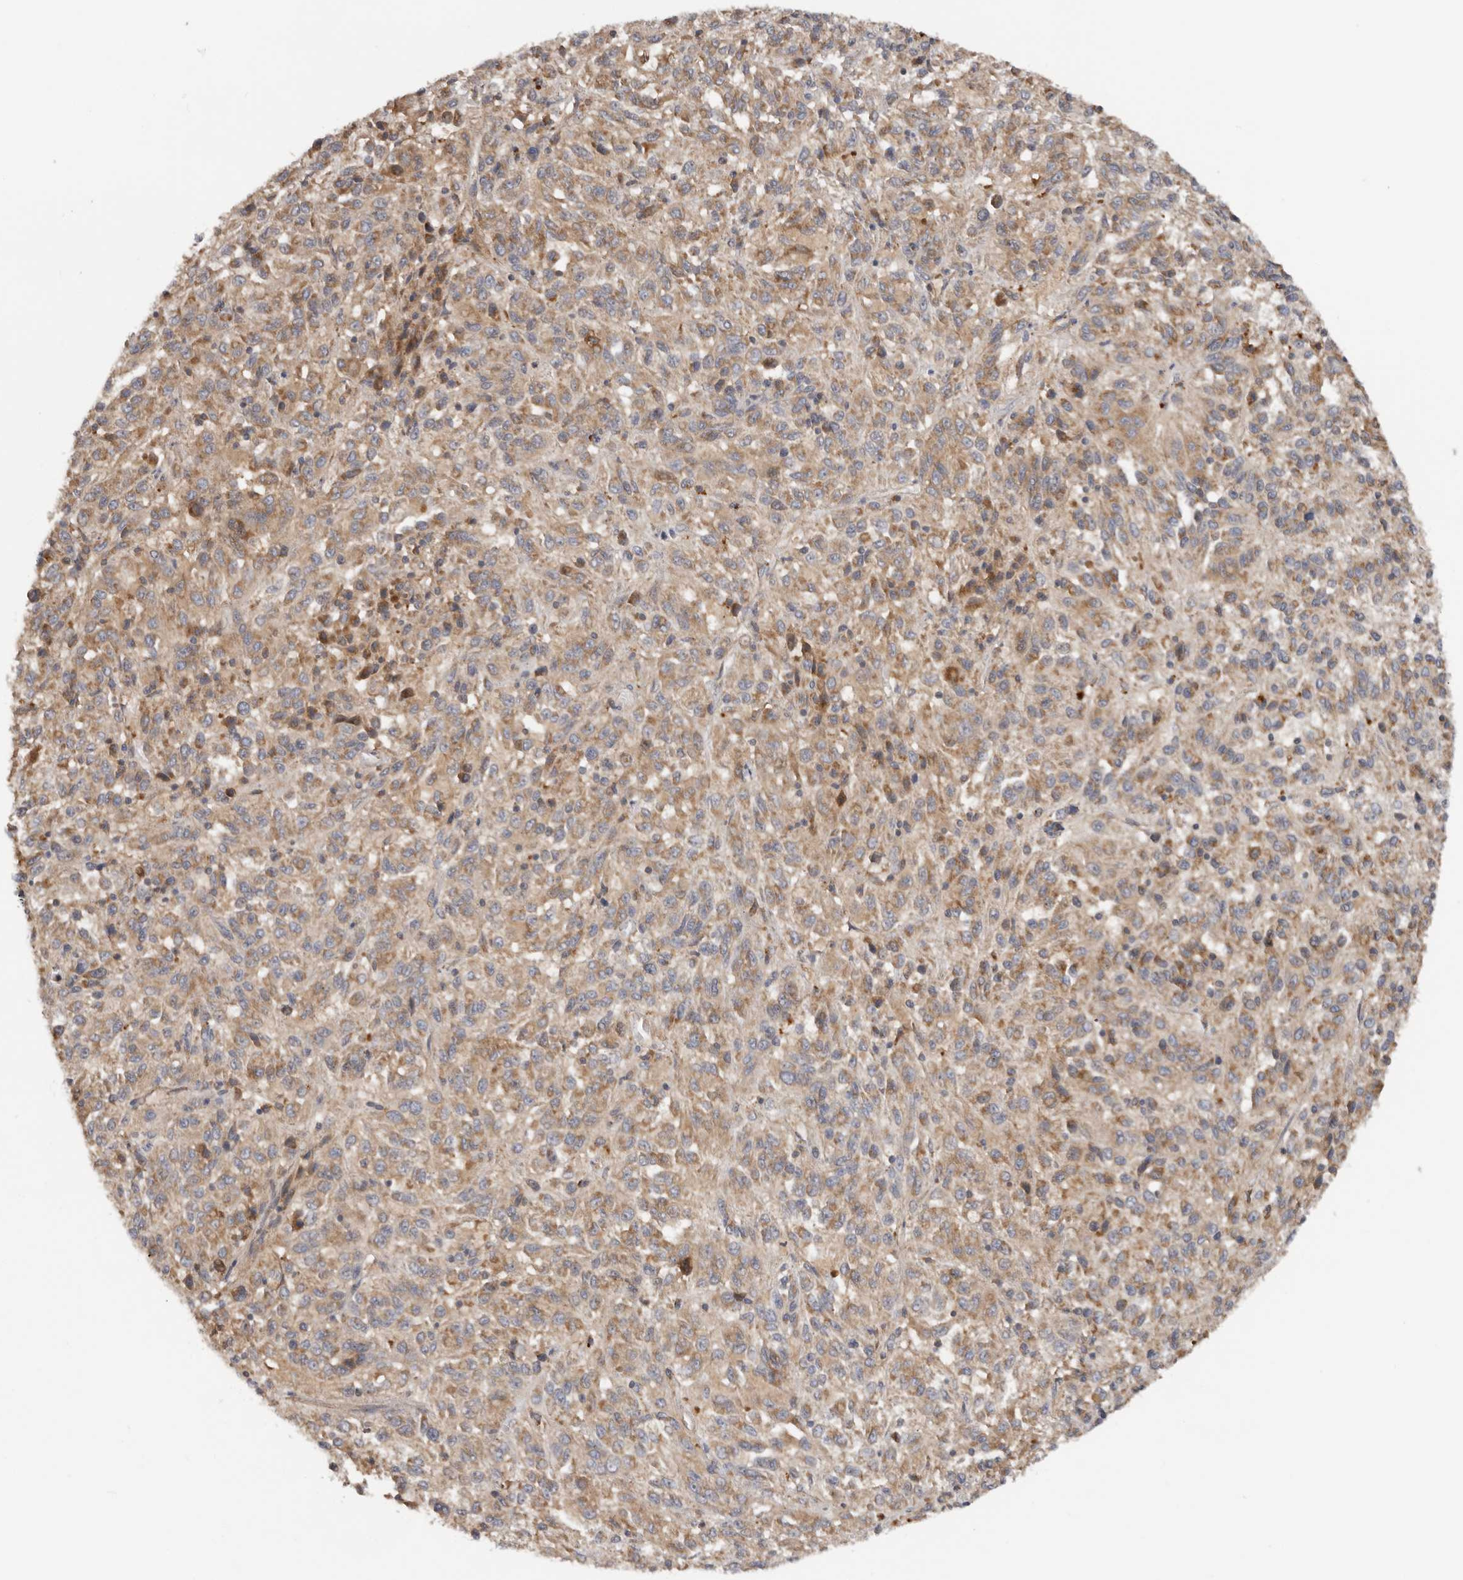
{"staining": {"intensity": "moderate", "quantity": ">75%", "location": "cytoplasmic/membranous"}, "tissue": "melanoma", "cell_type": "Tumor cells", "image_type": "cancer", "snomed": [{"axis": "morphology", "description": "Malignant melanoma, Metastatic site"}, {"axis": "topography", "description": "Lung"}], "caption": "The immunohistochemical stain shows moderate cytoplasmic/membranous expression in tumor cells of melanoma tissue.", "gene": "PPP1R42", "patient": {"sex": "male", "age": 64}}